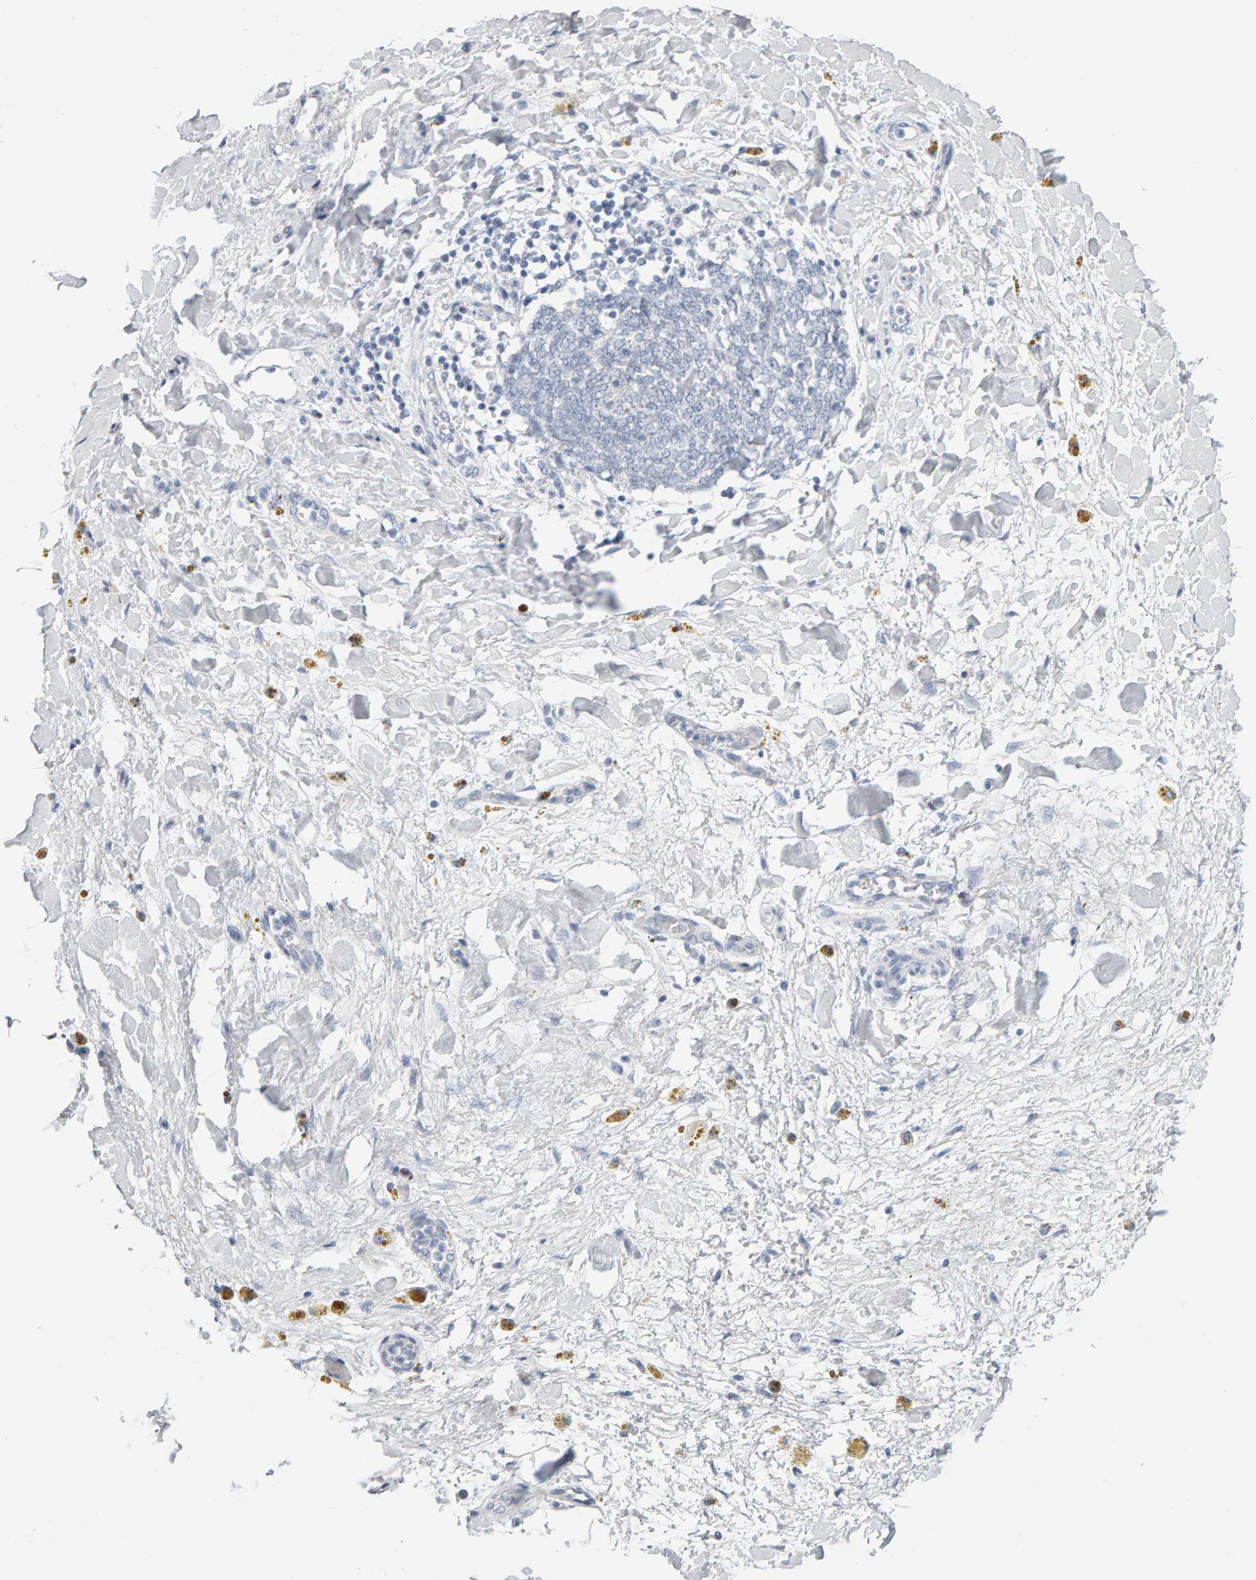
{"staining": {"intensity": "negative", "quantity": "none", "location": "none"}, "tissue": "adipose tissue", "cell_type": "Adipocytes", "image_type": "normal", "snomed": [{"axis": "morphology", "description": "Normal tissue, NOS"}, {"axis": "topography", "description": "Kidney"}, {"axis": "topography", "description": "Peripheral nerve tissue"}], "caption": "Adipocytes are negative for brown protein staining in unremarkable adipose tissue. (DAB (3,3'-diaminobenzidine) immunohistochemistry visualized using brightfield microscopy, high magnification).", "gene": "CTH", "patient": {"sex": "male", "age": 7}}